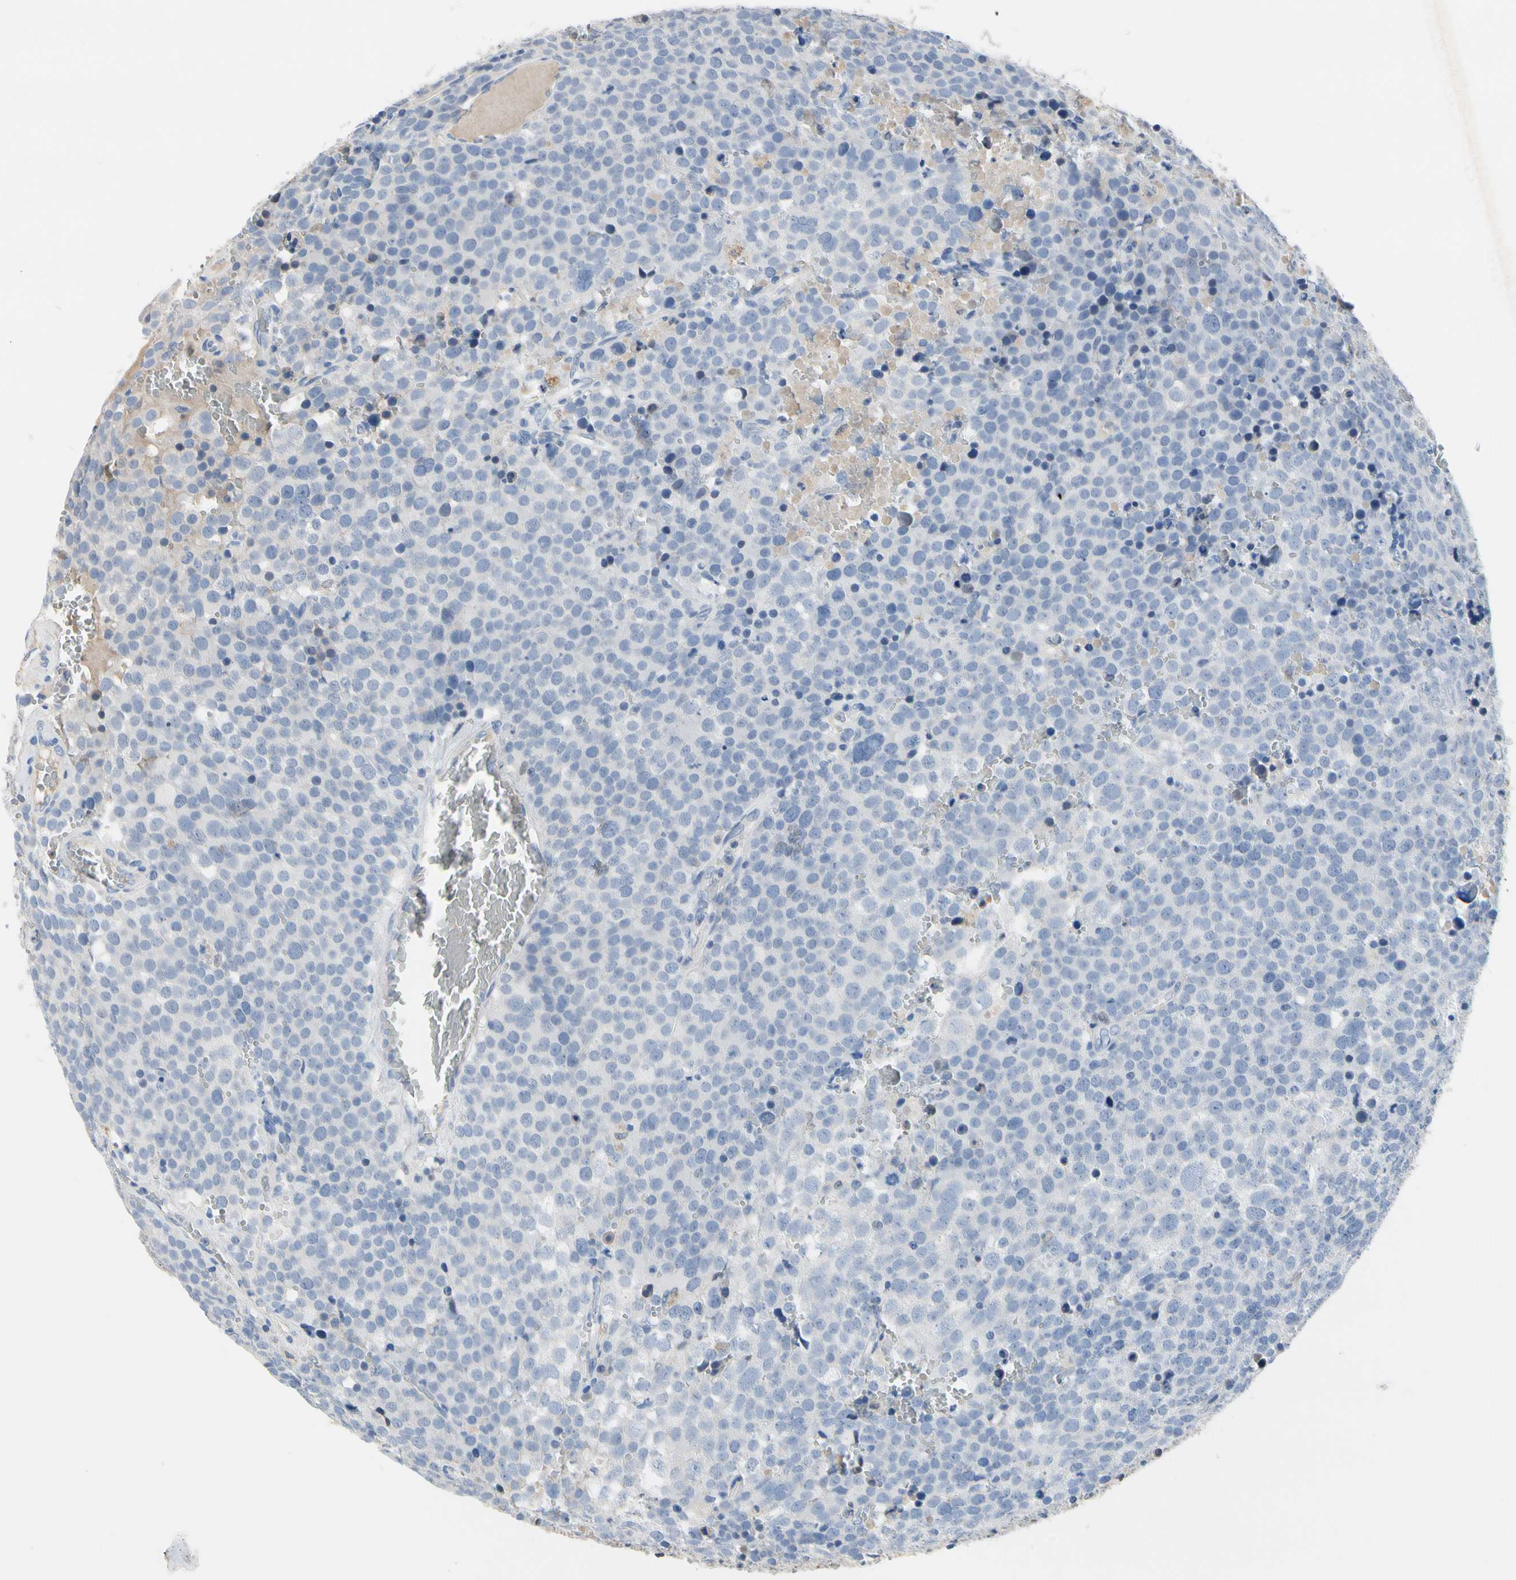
{"staining": {"intensity": "negative", "quantity": "none", "location": "none"}, "tissue": "testis cancer", "cell_type": "Tumor cells", "image_type": "cancer", "snomed": [{"axis": "morphology", "description": "Seminoma, NOS"}, {"axis": "topography", "description": "Testis"}], "caption": "An image of human testis cancer (seminoma) is negative for staining in tumor cells.", "gene": "ECRG4", "patient": {"sex": "male", "age": 71}}